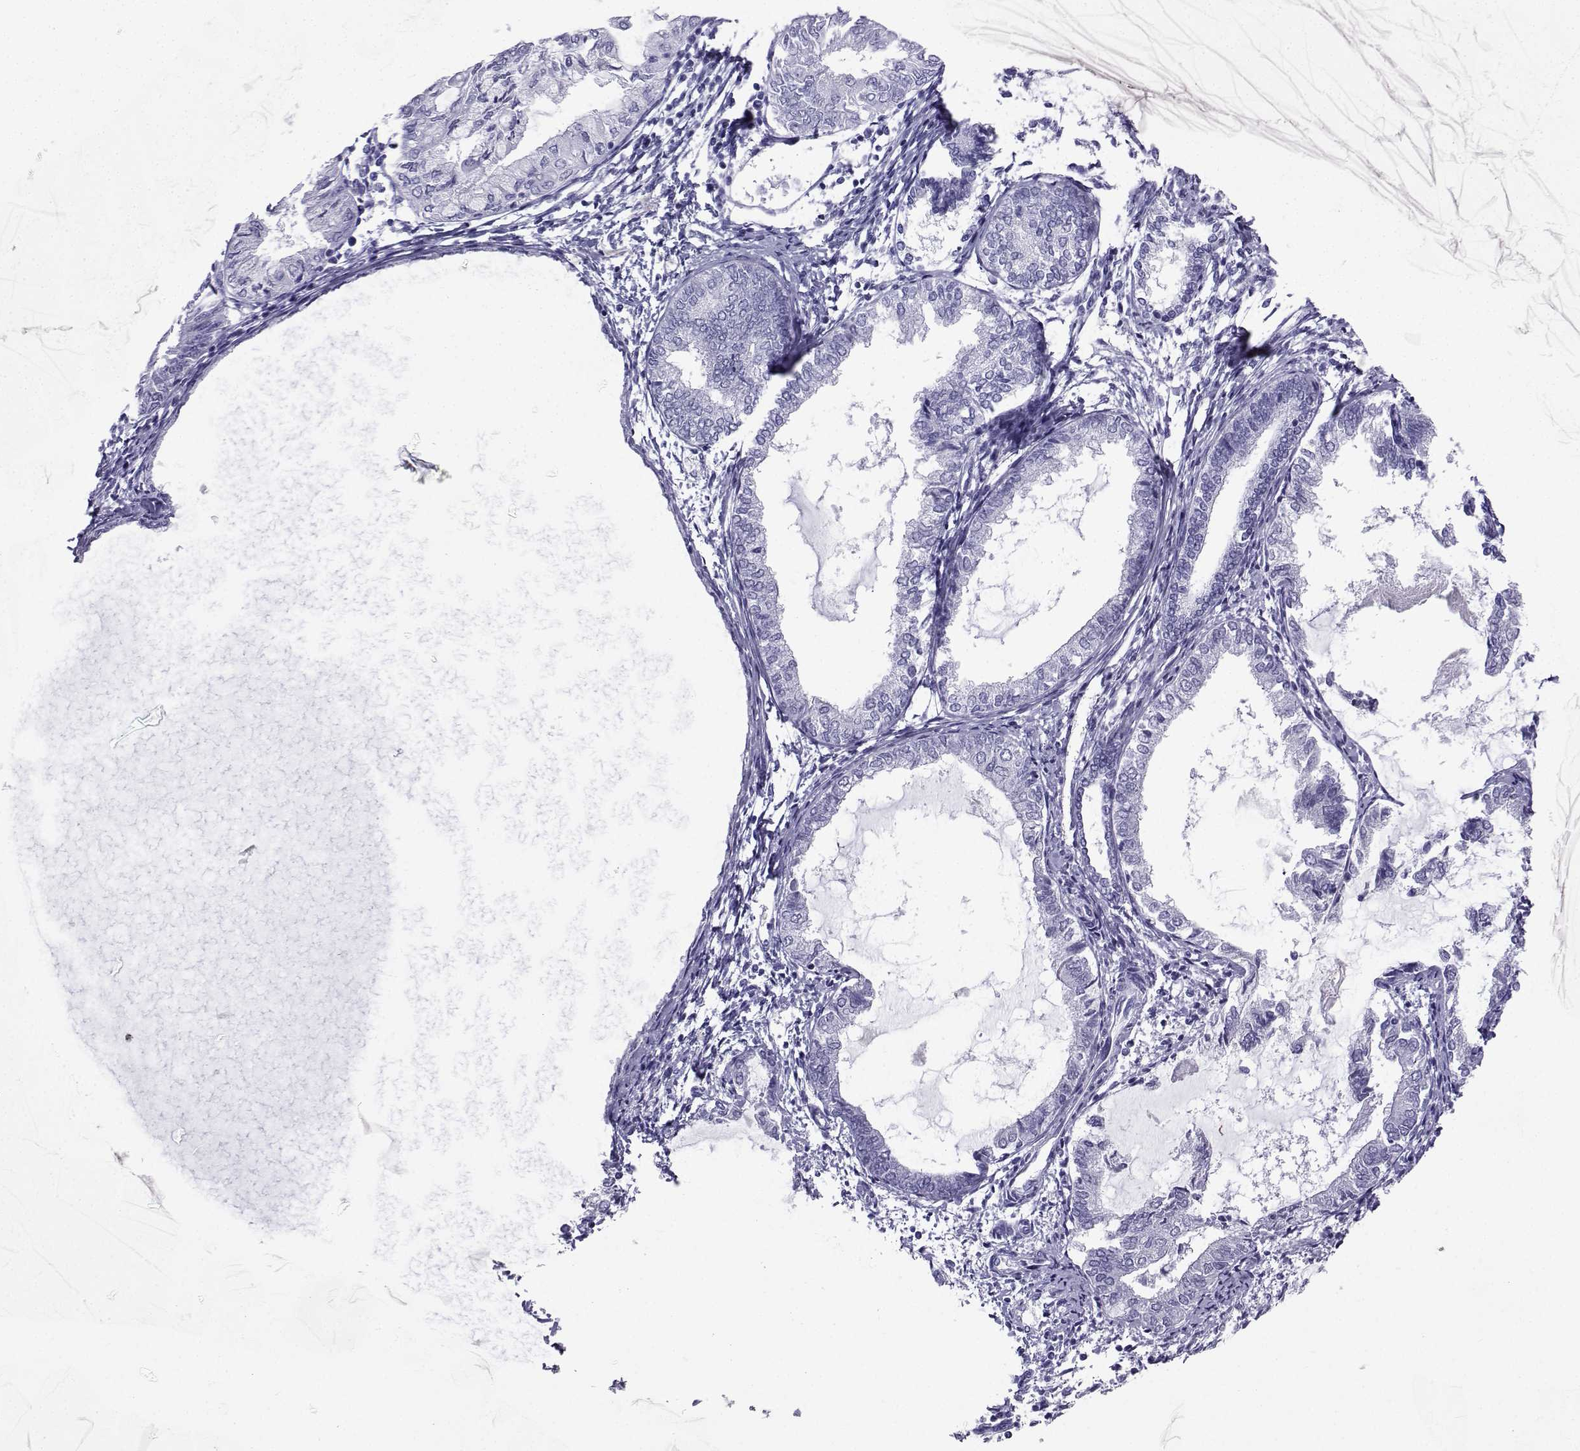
{"staining": {"intensity": "negative", "quantity": "none", "location": "none"}, "tissue": "endometrial cancer", "cell_type": "Tumor cells", "image_type": "cancer", "snomed": [{"axis": "morphology", "description": "Adenocarcinoma, NOS"}, {"axis": "topography", "description": "Endometrium"}], "caption": "Immunohistochemistry (IHC) of endometrial adenocarcinoma demonstrates no expression in tumor cells.", "gene": "SLC18A2", "patient": {"sex": "female", "age": 68}}